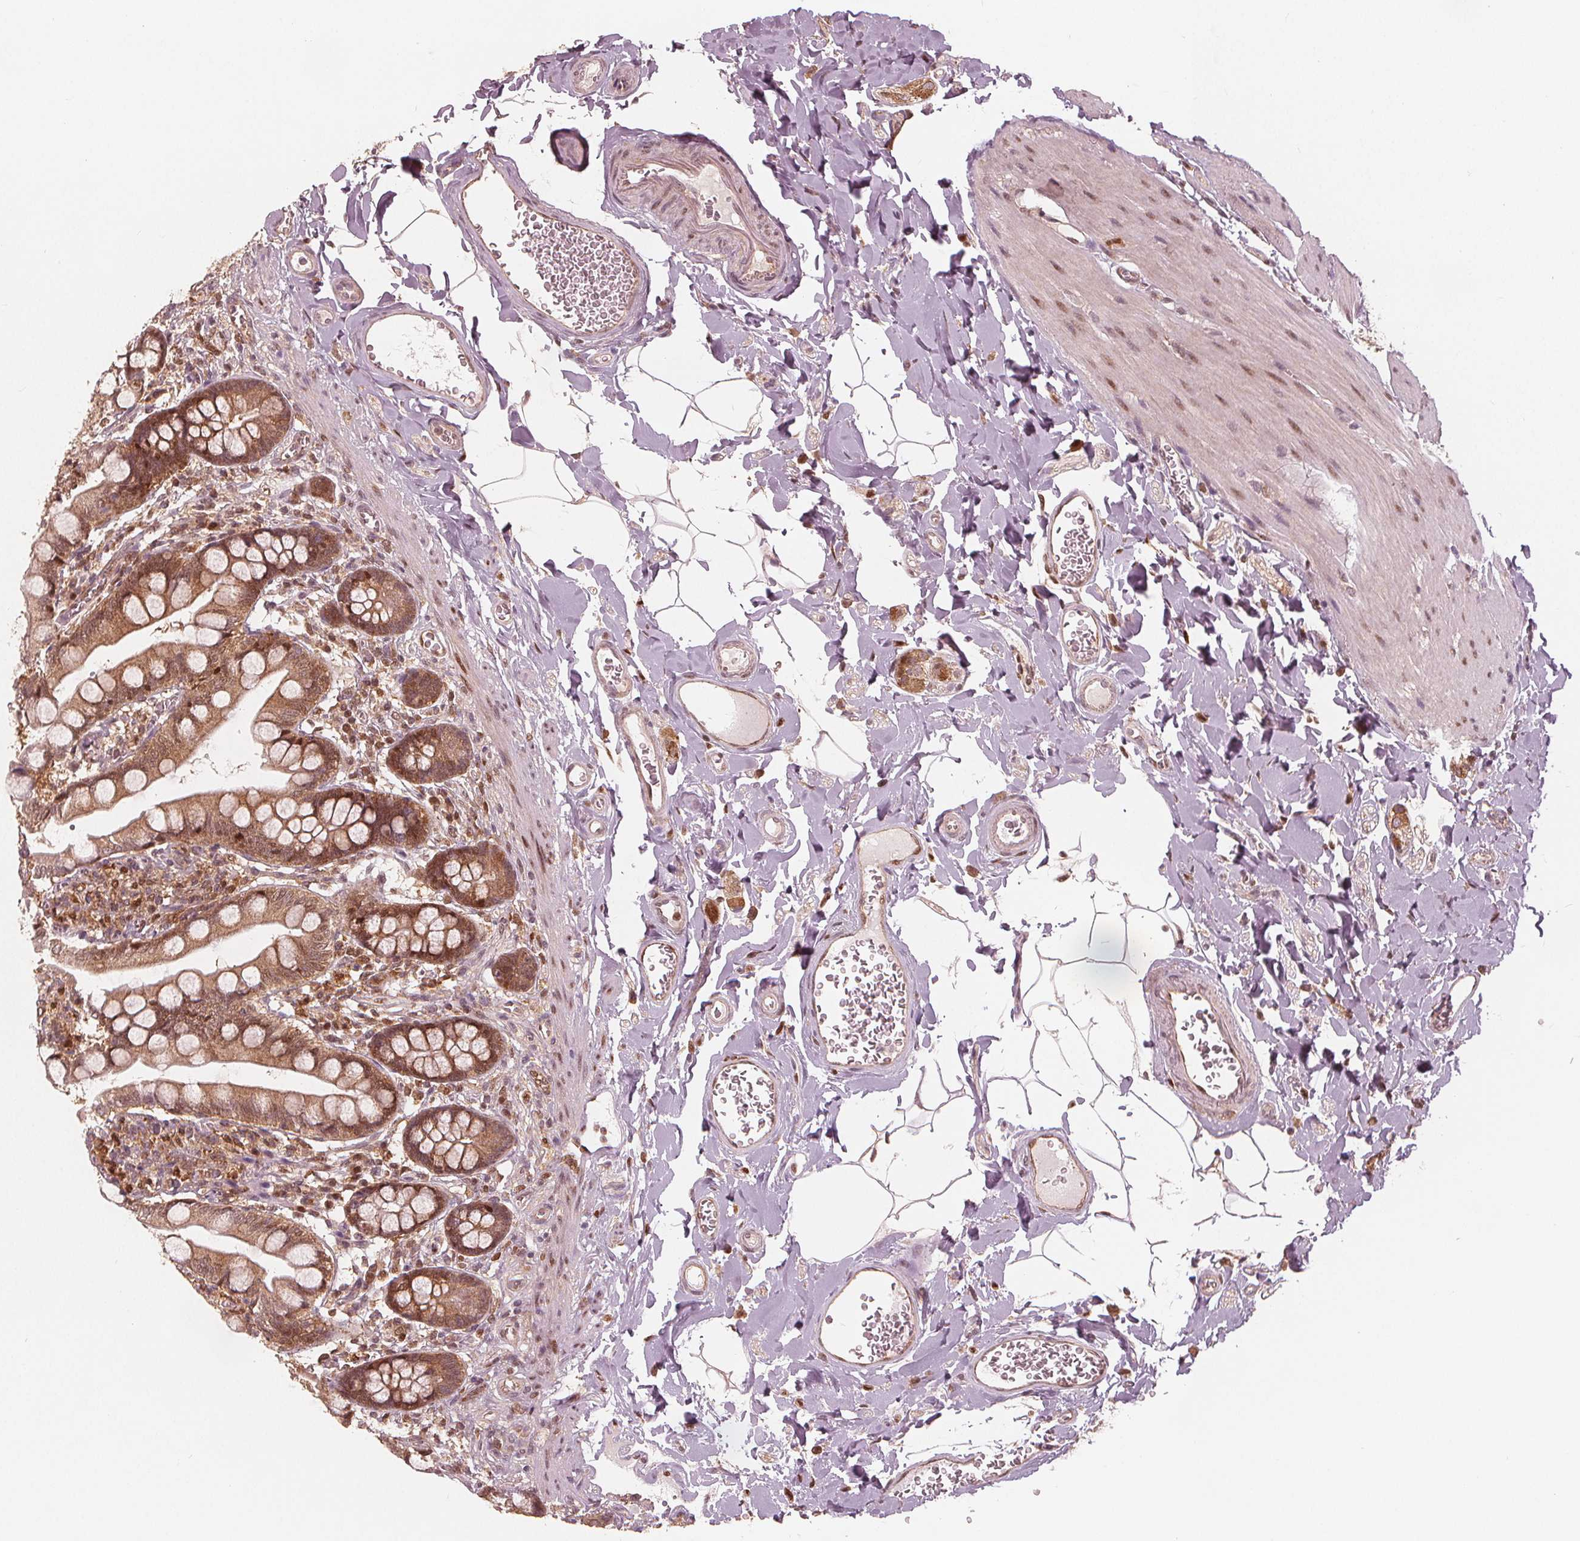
{"staining": {"intensity": "moderate", "quantity": ">75%", "location": "cytoplasmic/membranous,nuclear"}, "tissue": "small intestine", "cell_type": "Glandular cells", "image_type": "normal", "snomed": [{"axis": "morphology", "description": "Normal tissue, NOS"}, {"axis": "topography", "description": "Small intestine"}], "caption": "Protein staining of benign small intestine demonstrates moderate cytoplasmic/membranous,nuclear positivity in about >75% of glandular cells. The staining was performed using DAB (3,3'-diaminobenzidine), with brown indicating positive protein expression. Nuclei are stained blue with hematoxylin.", "gene": "SQSTM1", "patient": {"sex": "female", "age": 56}}